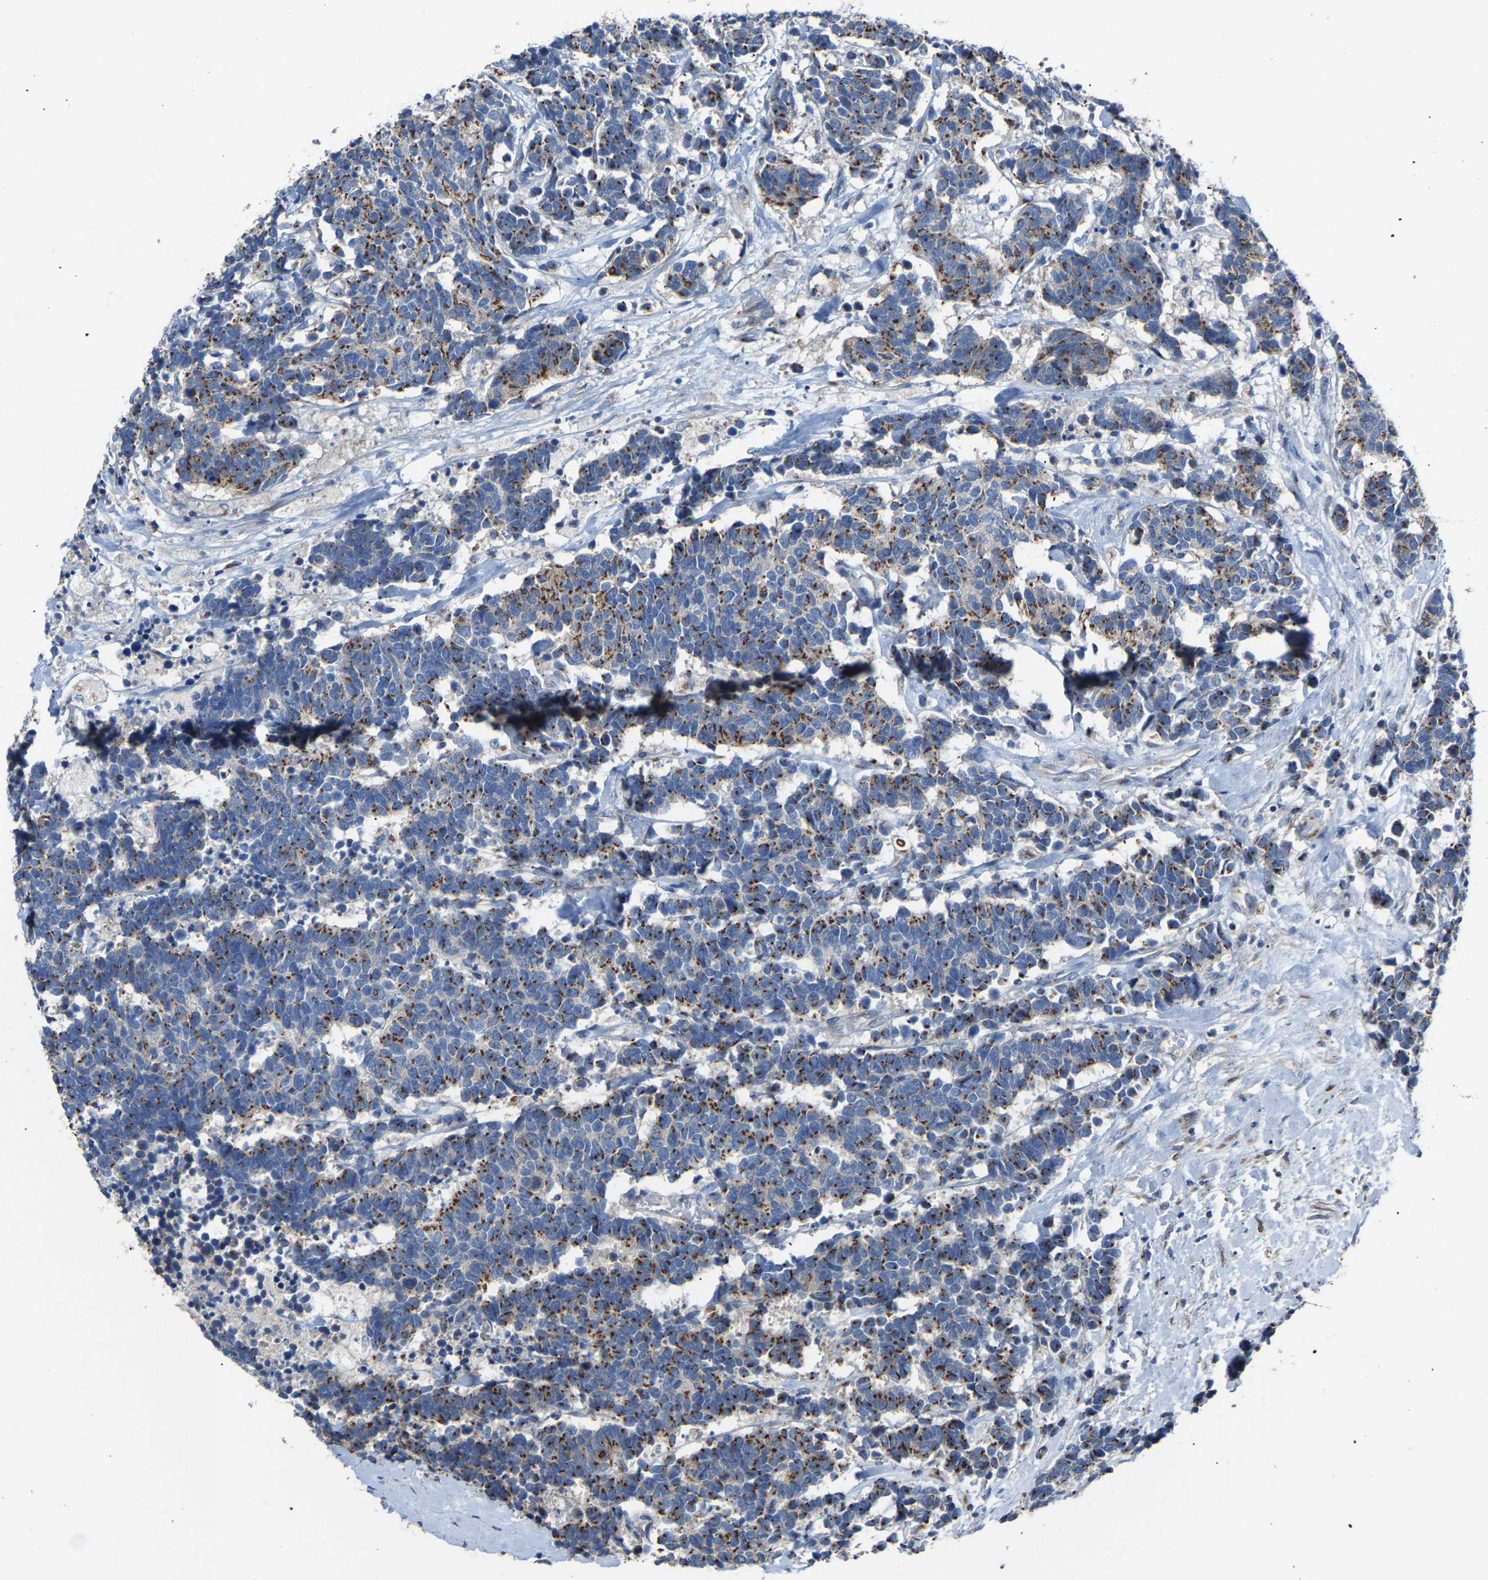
{"staining": {"intensity": "moderate", "quantity": ">75%", "location": "cytoplasmic/membranous"}, "tissue": "carcinoid", "cell_type": "Tumor cells", "image_type": "cancer", "snomed": [{"axis": "morphology", "description": "Carcinoma, NOS"}, {"axis": "morphology", "description": "Carcinoid, malignant, NOS"}, {"axis": "topography", "description": "Urinary bladder"}], "caption": "Tumor cells demonstrate moderate cytoplasmic/membranous expression in about >75% of cells in carcinoid.", "gene": "CANT1", "patient": {"sex": "male", "age": 57}}